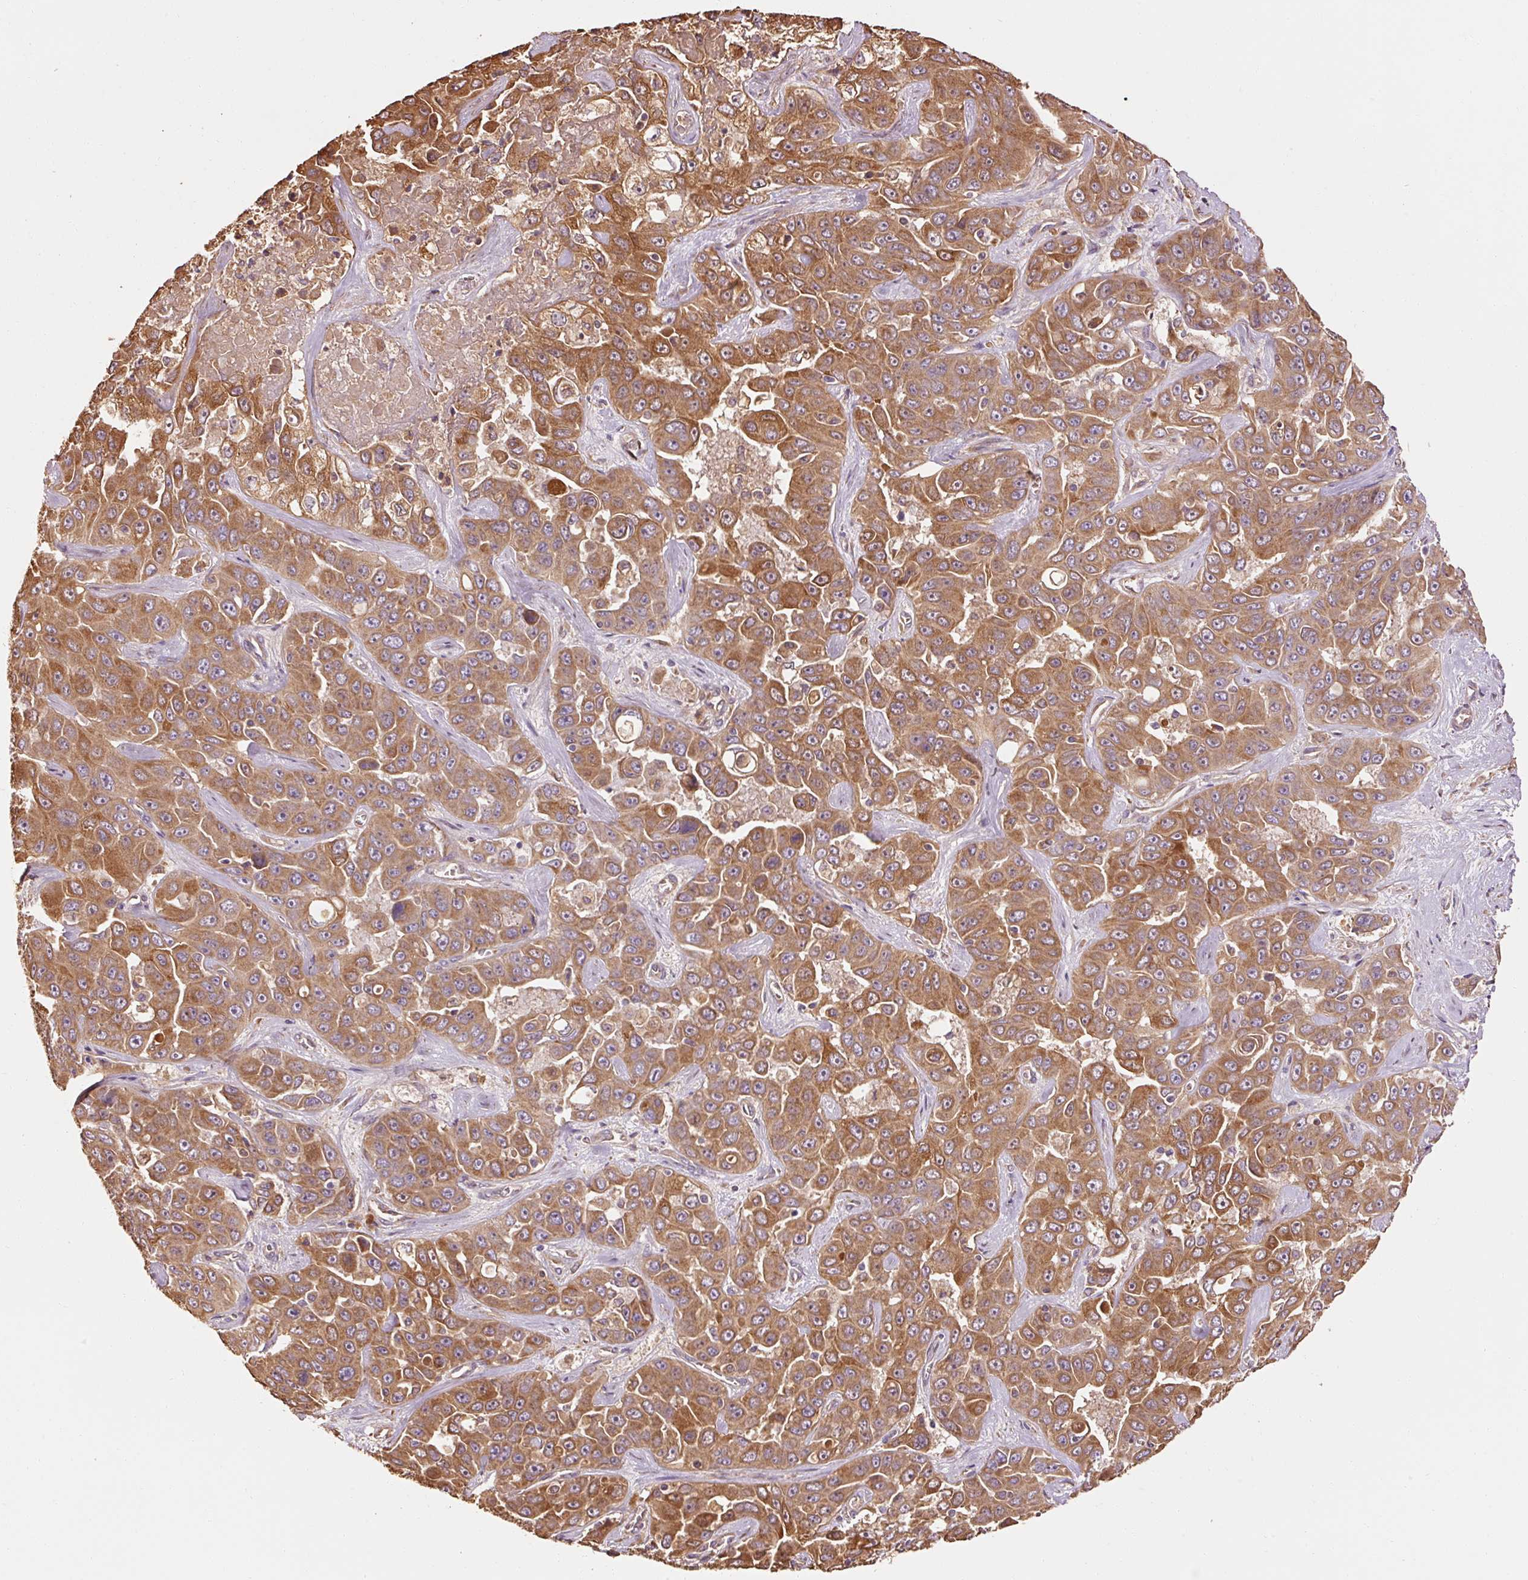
{"staining": {"intensity": "strong", "quantity": ">75%", "location": "cytoplasmic/membranous"}, "tissue": "liver cancer", "cell_type": "Tumor cells", "image_type": "cancer", "snomed": [{"axis": "morphology", "description": "Cholangiocarcinoma"}, {"axis": "topography", "description": "Liver"}], "caption": "Tumor cells display strong cytoplasmic/membranous positivity in about >75% of cells in liver cholangiocarcinoma. Ihc stains the protein in brown and the nuclei are stained blue.", "gene": "EFHC1", "patient": {"sex": "female", "age": 52}}